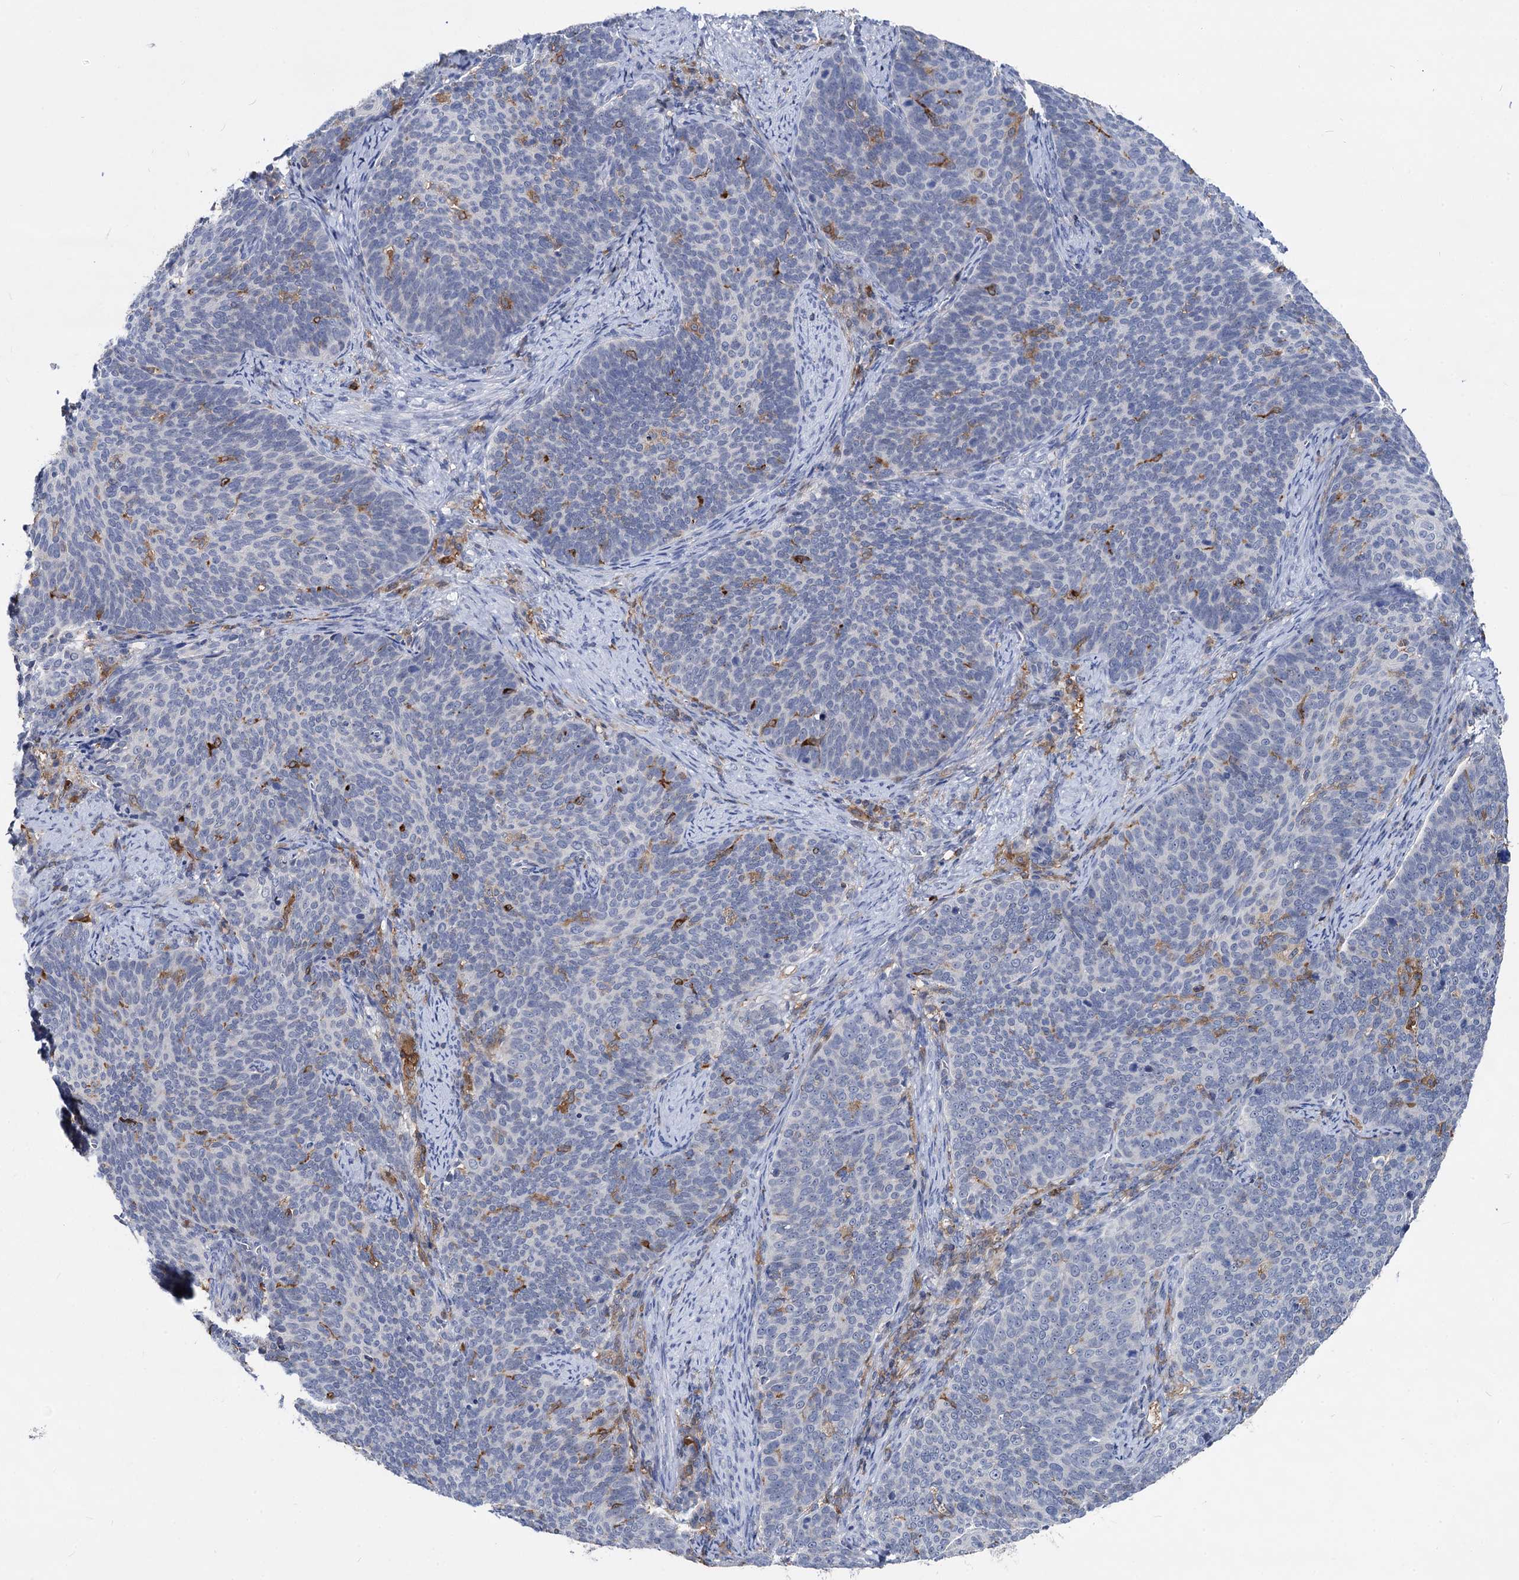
{"staining": {"intensity": "negative", "quantity": "none", "location": "none"}, "tissue": "cervical cancer", "cell_type": "Tumor cells", "image_type": "cancer", "snomed": [{"axis": "morphology", "description": "Normal tissue, NOS"}, {"axis": "morphology", "description": "Squamous cell carcinoma, NOS"}, {"axis": "topography", "description": "Cervix"}], "caption": "Tumor cells are negative for brown protein staining in squamous cell carcinoma (cervical). (DAB immunohistochemistry, high magnification).", "gene": "RHOG", "patient": {"sex": "female", "age": 39}}